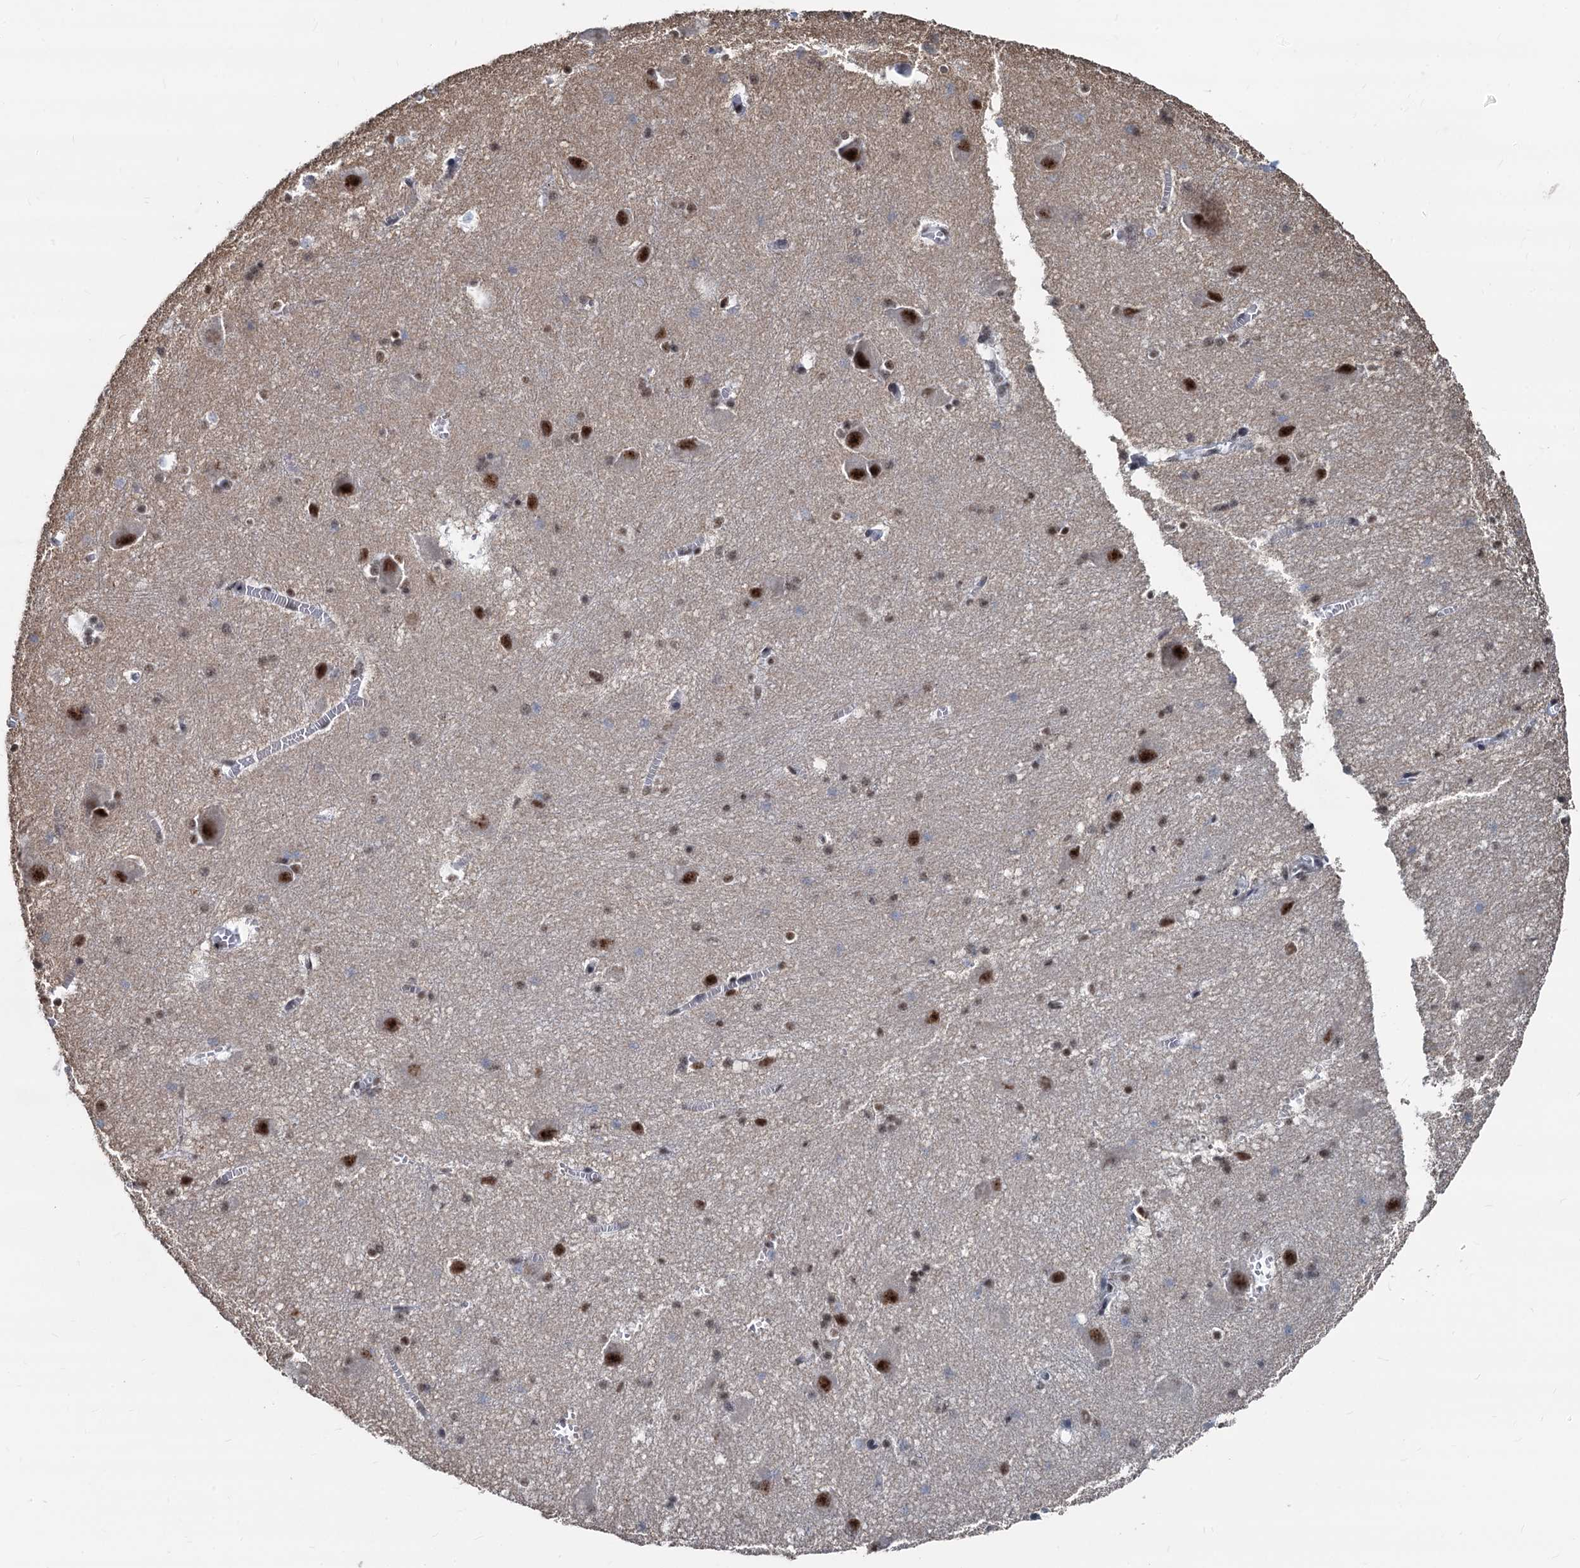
{"staining": {"intensity": "strong", "quantity": ">75%", "location": "nuclear"}, "tissue": "caudate", "cell_type": "Glial cells", "image_type": "normal", "snomed": [{"axis": "morphology", "description": "Normal tissue, NOS"}, {"axis": "topography", "description": "Lateral ventricle wall"}], "caption": "Glial cells reveal strong nuclear expression in about >75% of cells in benign caudate. Using DAB (brown) and hematoxylin (blue) stains, captured at high magnification using brightfield microscopy.", "gene": "DDX23", "patient": {"sex": "male", "age": 37}}